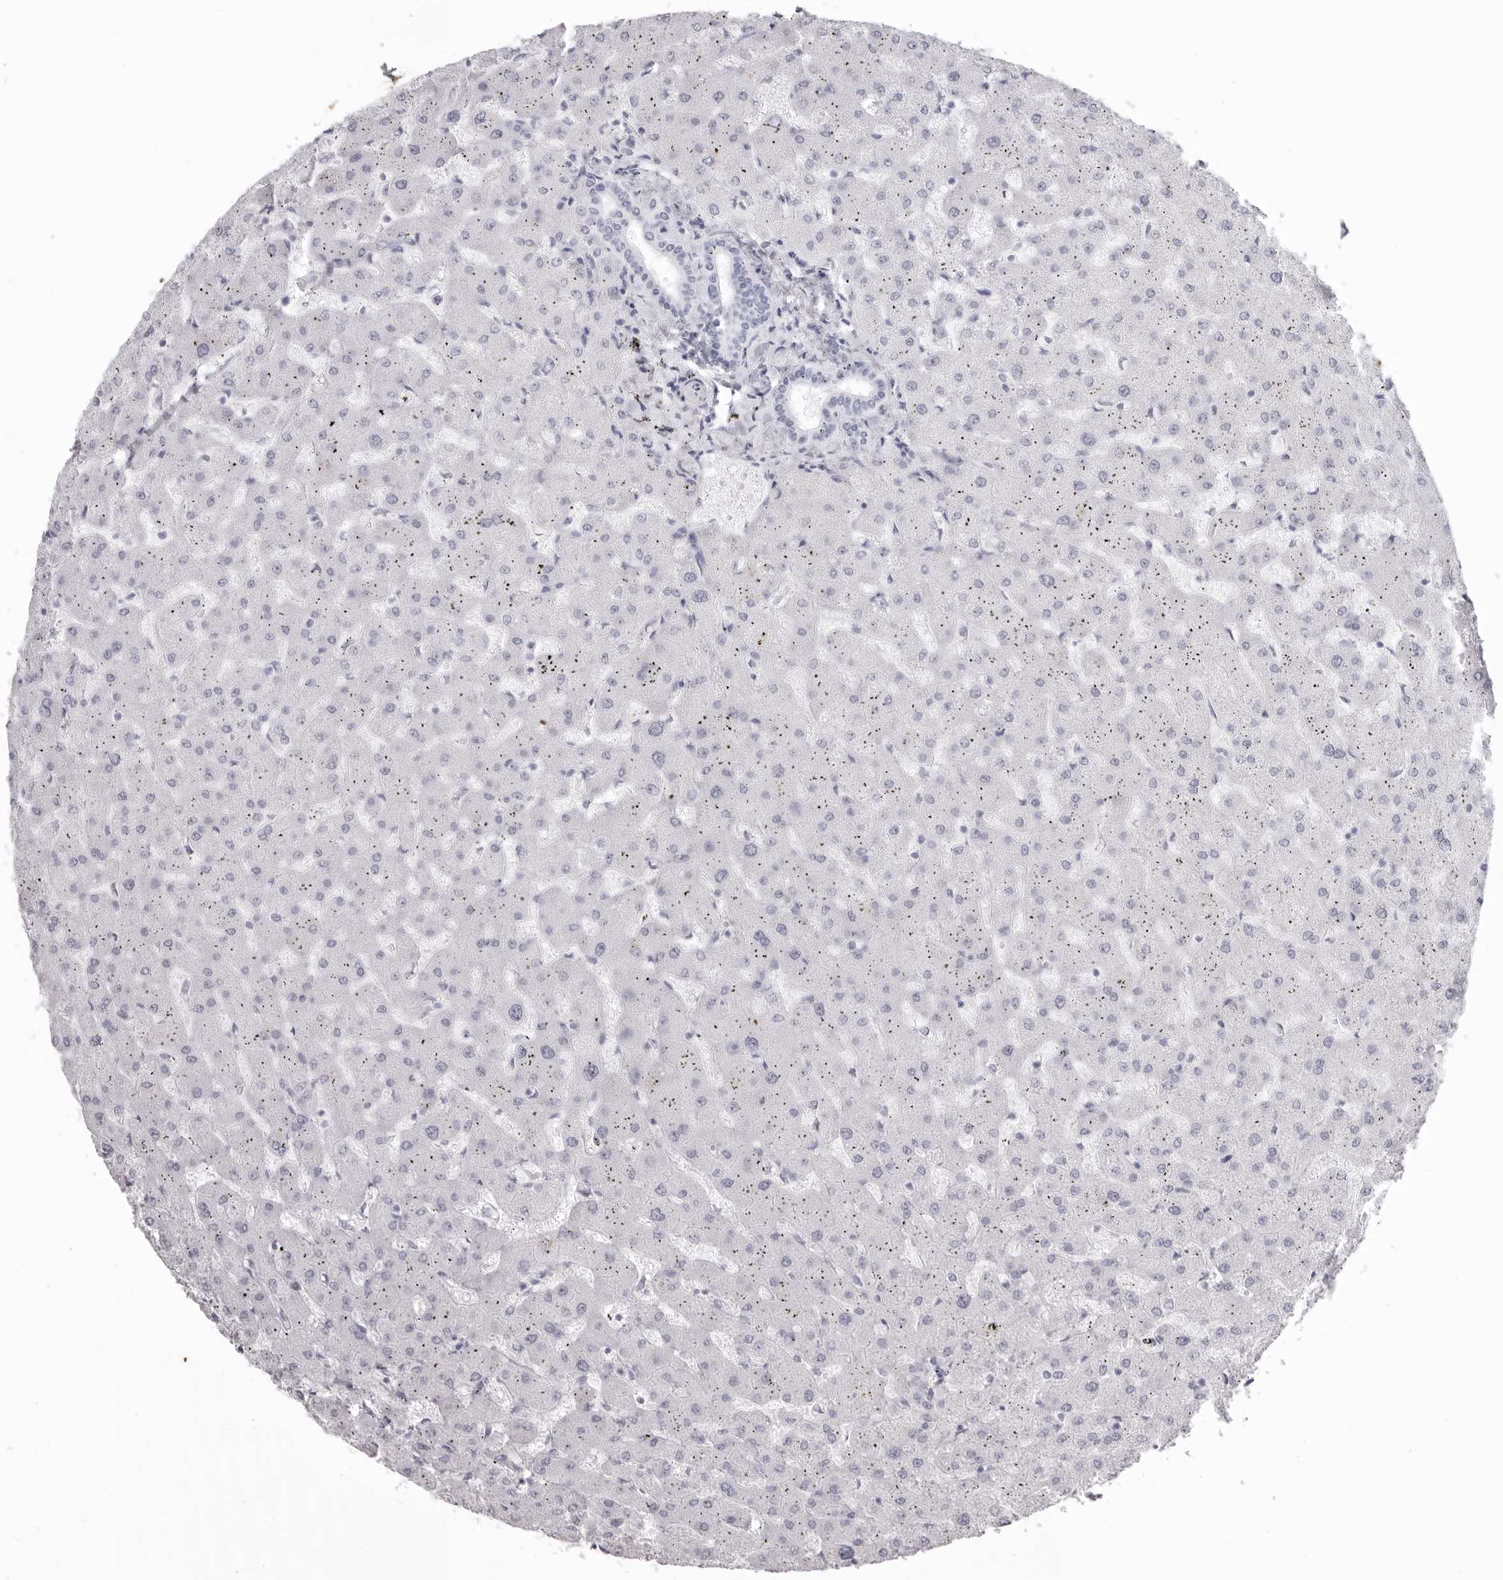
{"staining": {"intensity": "negative", "quantity": "none", "location": "none"}, "tissue": "liver", "cell_type": "Cholangiocytes", "image_type": "normal", "snomed": [{"axis": "morphology", "description": "Normal tissue, NOS"}, {"axis": "topography", "description": "Liver"}], "caption": "DAB immunohistochemical staining of unremarkable liver displays no significant positivity in cholangiocytes. (DAB IHC, high magnification).", "gene": "KLK9", "patient": {"sex": "female", "age": 63}}